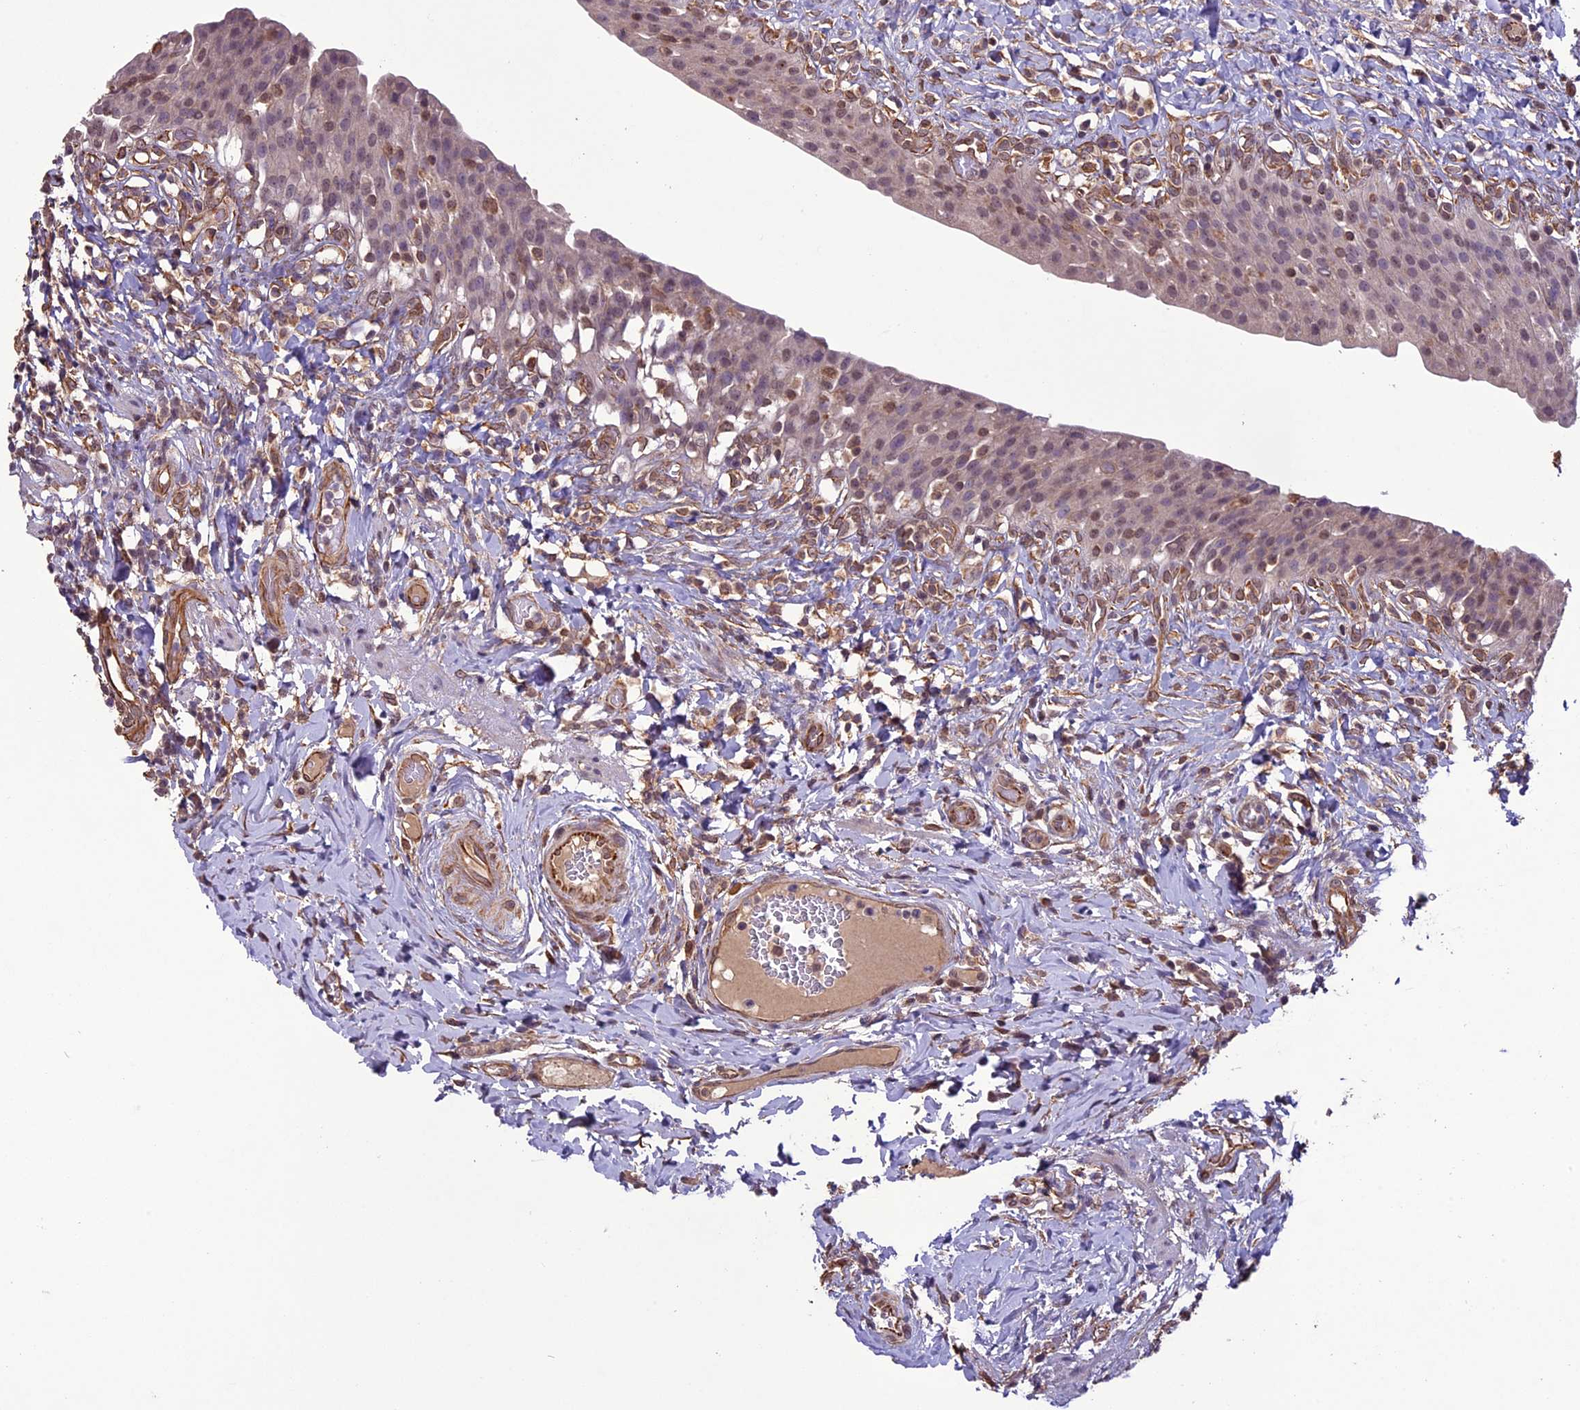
{"staining": {"intensity": "moderate", "quantity": "25%-75%", "location": "nuclear"}, "tissue": "urinary bladder", "cell_type": "Urothelial cells", "image_type": "normal", "snomed": [{"axis": "morphology", "description": "Normal tissue, NOS"}, {"axis": "morphology", "description": "Inflammation, NOS"}, {"axis": "topography", "description": "Urinary bladder"}], "caption": "Protein expression analysis of benign urinary bladder shows moderate nuclear positivity in approximately 25%-75% of urothelial cells. Nuclei are stained in blue.", "gene": "C3orf70", "patient": {"sex": "male", "age": 64}}